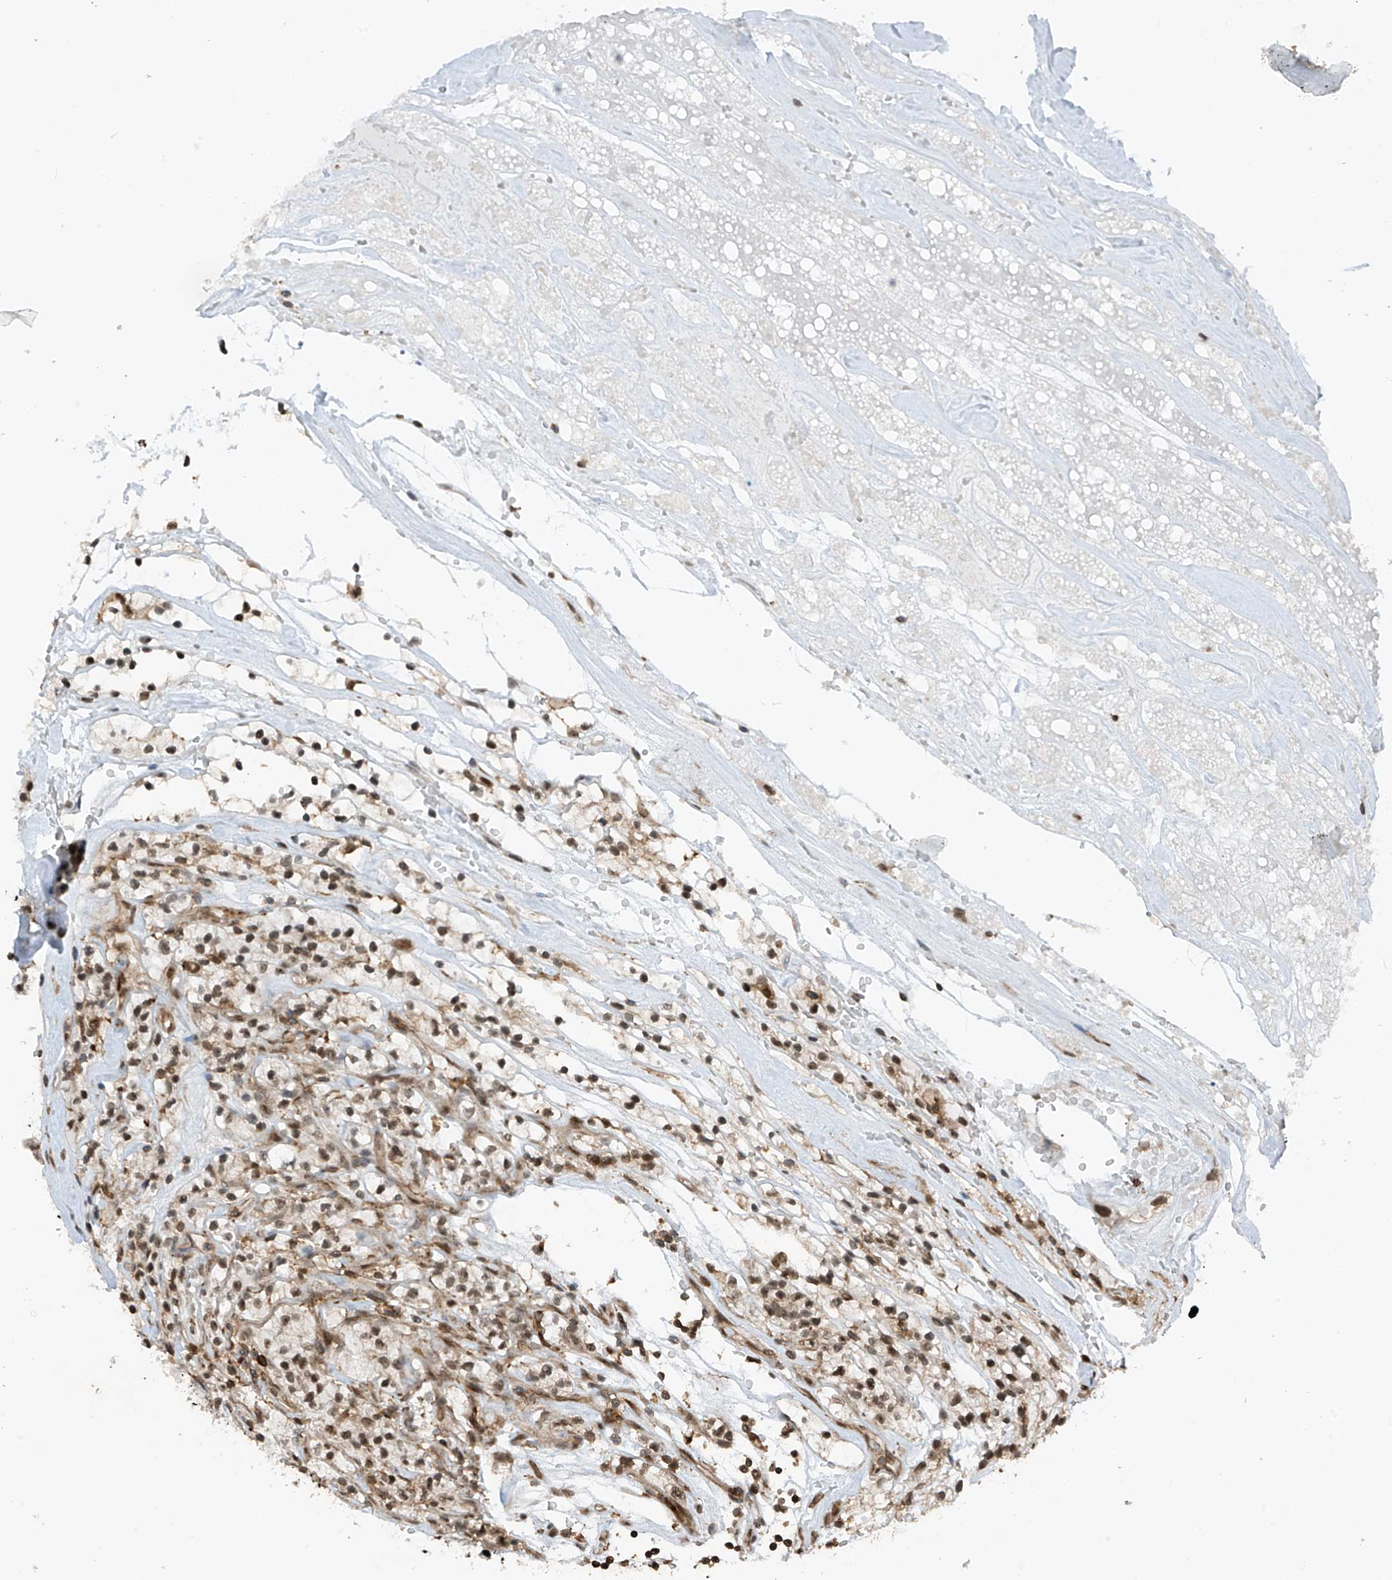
{"staining": {"intensity": "moderate", "quantity": ">75%", "location": "nuclear"}, "tissue": "renal cancer", "cell_type": "Tumor cells", "image_type": "cancer", "snomed": [{"axis": "morphology", "description": "Adenocarcinoma, NOS"}, {"axis": "topography", "description": "Kidney"}], "caption": "Immunohistochemical staining of human renal adenocarcinoma displays moderate nuclear protein staining in about >75% of tumor cells.", "gene": "REPIN1", "patient": {"sex": "female", "age": 57}}